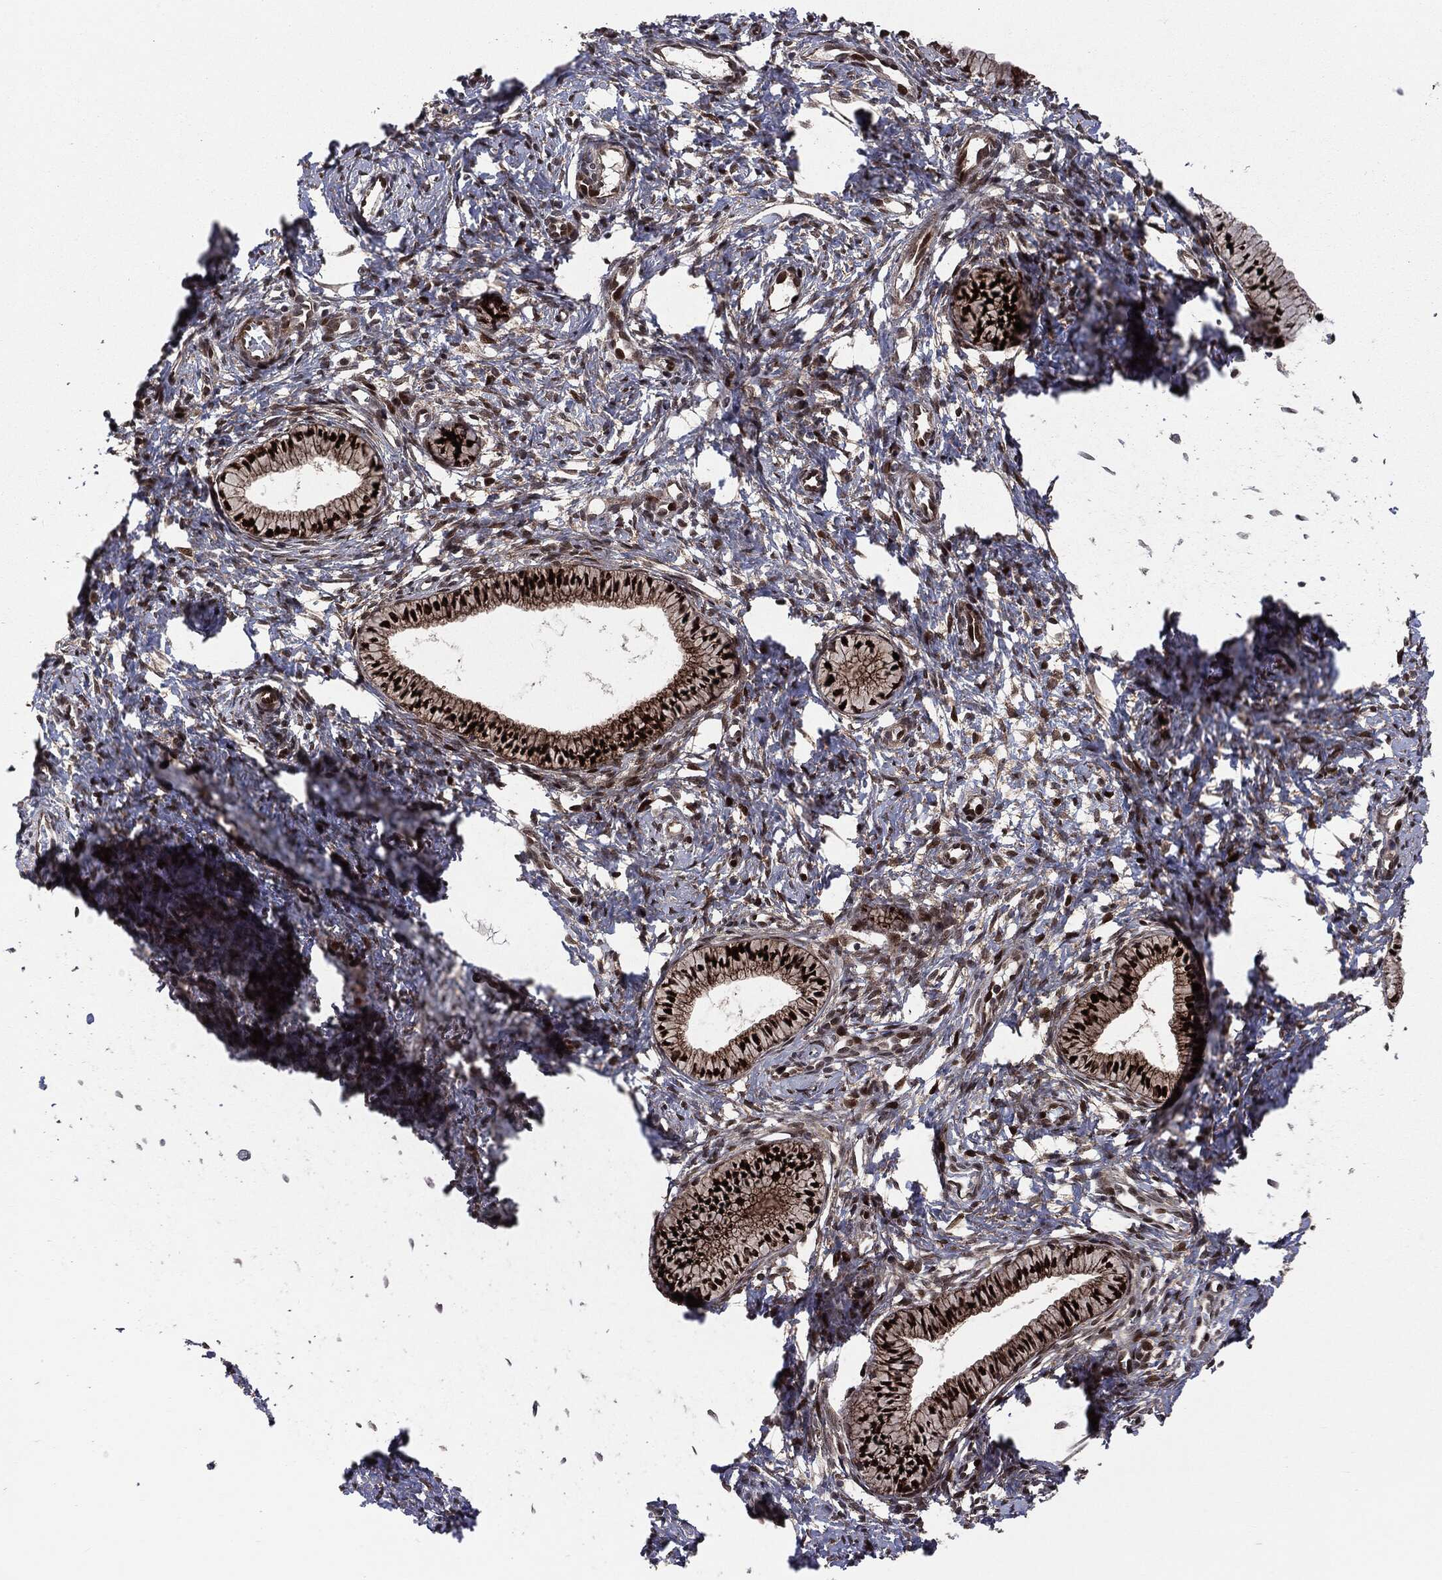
{"staining": {"intensity": "strong", "quantity": ">75%", "location": "nuclear"}, "tissue": "cervix", "cell_type": "Glandular cells", "image_type": "normal", "snomed": [{"axis": "morphology", "description": "Normal tissue, NOS"}, {"axis": "topography", "description": "Cervix"}], "caption": "Immunohistochemical staining of unremarkable cervix shows high levels of strong nuclear positivity in about >75% of glandular cells. The protein of interest is stained brown, and the nuclei are stained in blue (DAB IHC with brightfield microscopy, high magnification).", "gene": "SMAD4", "patient": {"sex": "female", "age": 39}}